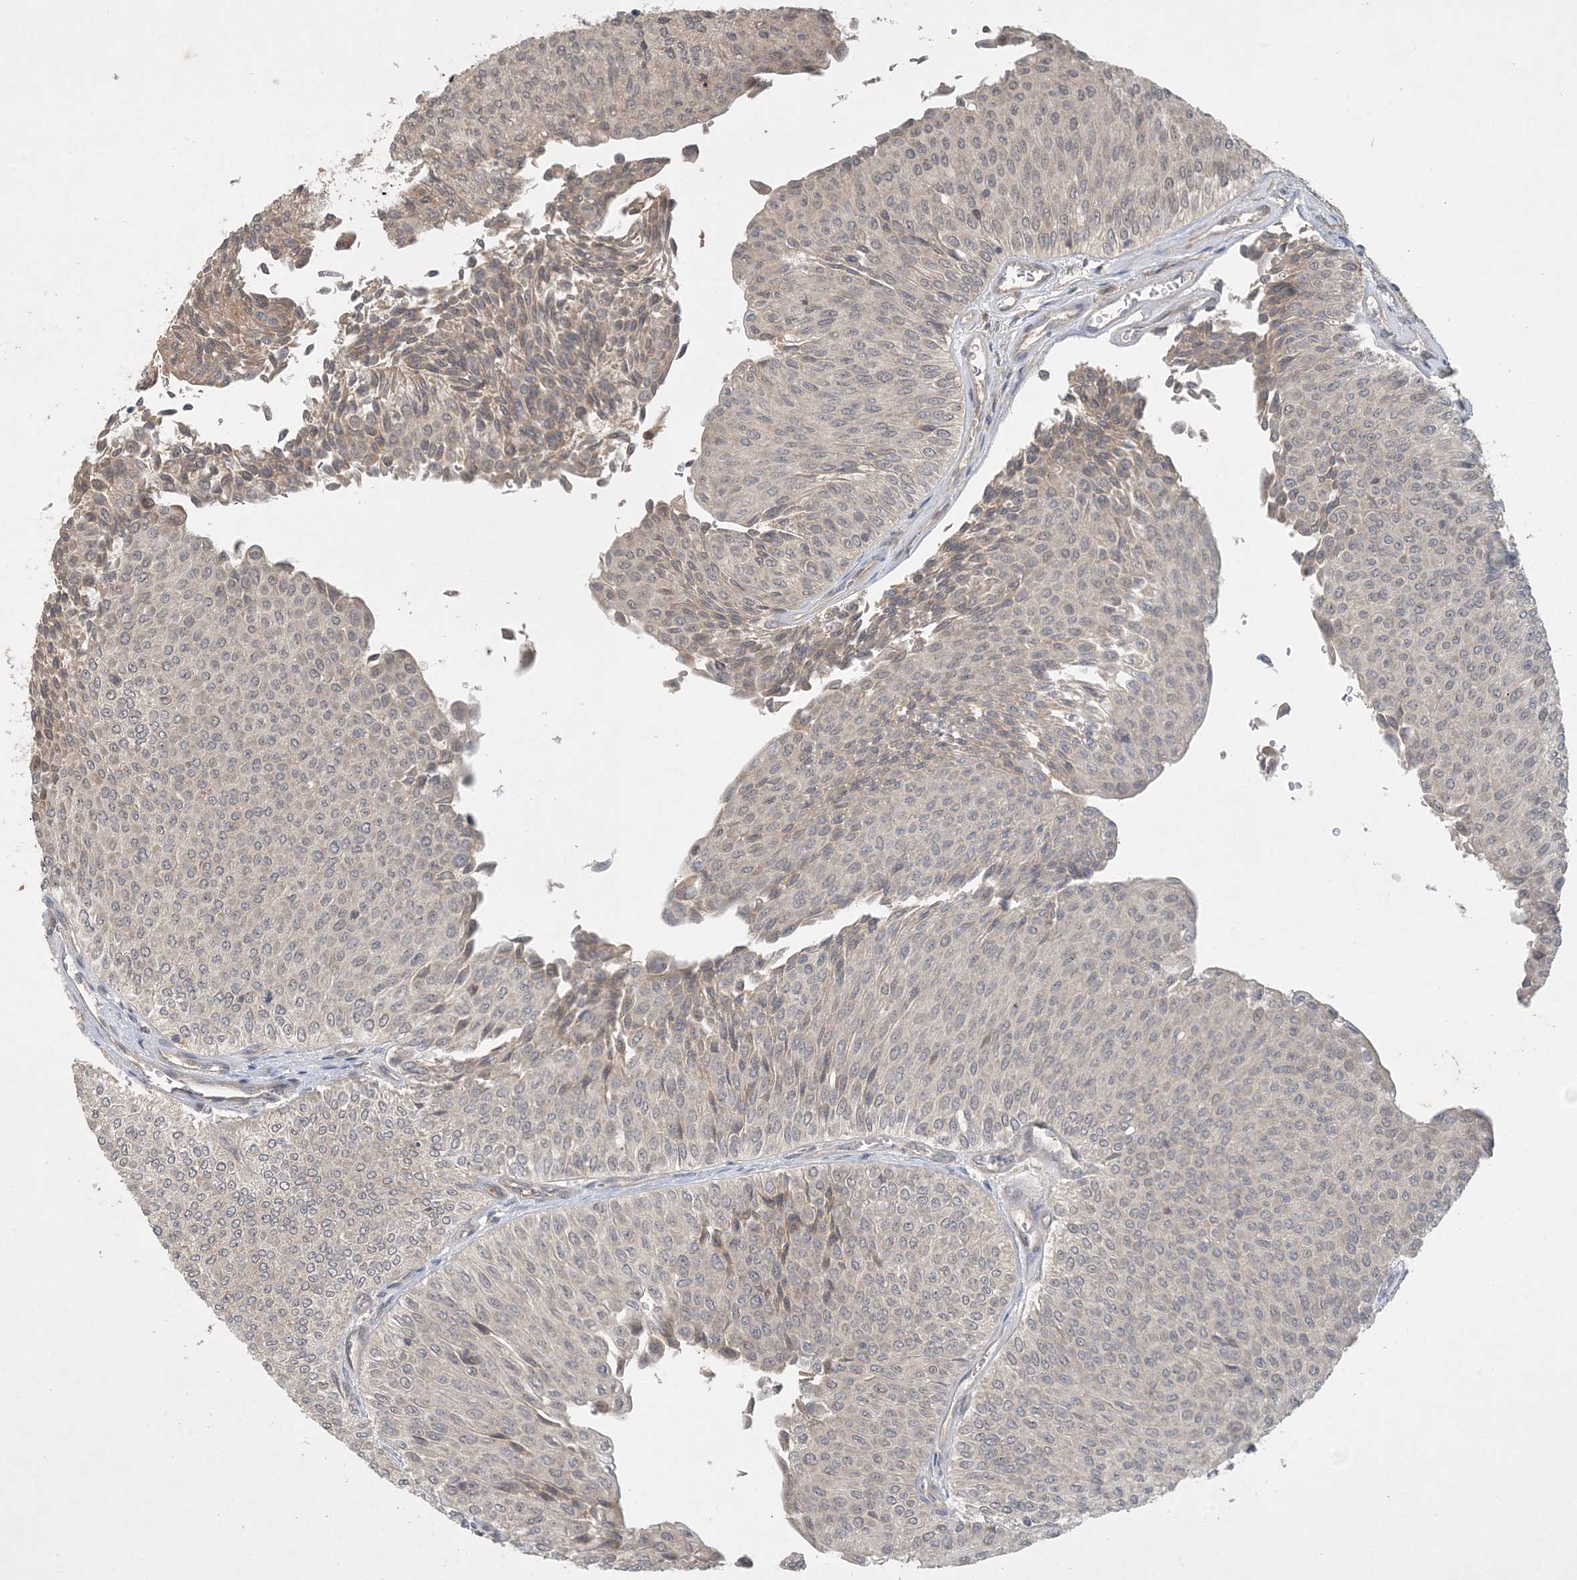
{"staining": {"intensity": "negative", "quantity": "none", "location": "none"}, "tissue": "urothelial cancer", "cell_type": "Tumor cells", "image_type": "cancer", "snomed": [{"axis": "morphology", "description": "Urothelial carcinoma, Low grade"}, {"axis": "topography", "description": "Urinary bladder"}], "caption": "High magnification brightfield microscopy of urothelial cancer stained with DAB (brown) and counterstained with hematoxylin (blue): tumor cells show no significant expression. (Stains: DAB IHC with hematoxylin counter stain, Microscopy: brightfield microscopy at high magnification).", "gene": "ZCCHC4", "patient": {"sex": "male", "age": 78}}